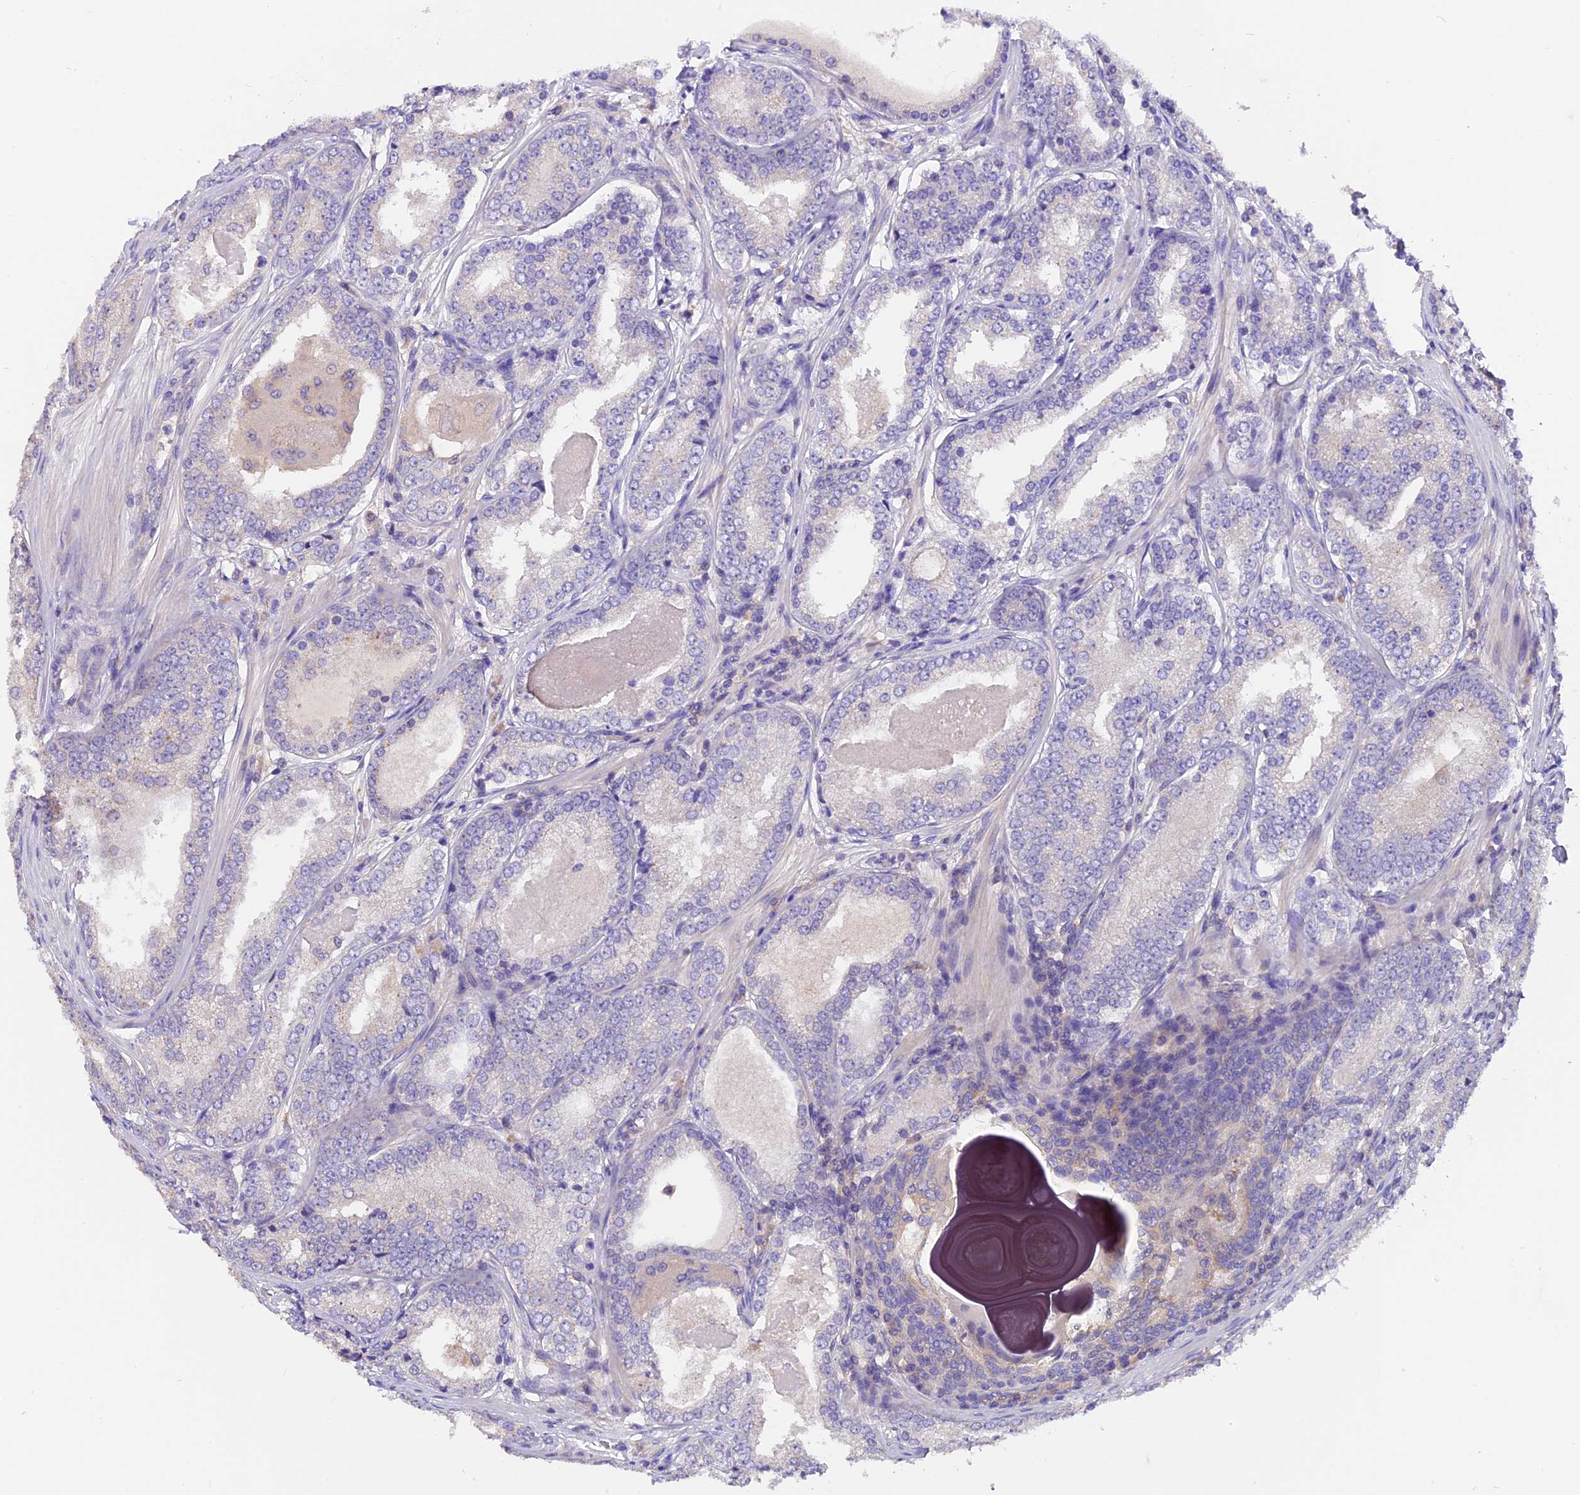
{"staining": {"intensity": "negative", "quantity": "none", "location": "none"}, "tissue": "prostate cancer", "cell_type": "Tumor cells", "image_type": "cancer", "snomed": [{"axis": "morphology", "description": "Adenocarcinoma, Low grade"}, {"axis": "topography", "description": "Prostate"}], "caption": "DAB (3,3'-diaminobenzidine) immunohistochemical staining of low-grade adenocarcinoma (prostate) demonstrates no significant staining in tumor cells. (DAB (3,3'-diaminobenzidine) IHC with hematoxylin counter stain).", "gene": "AP3B2", "patient": {"sex": "male", "age": 68}}